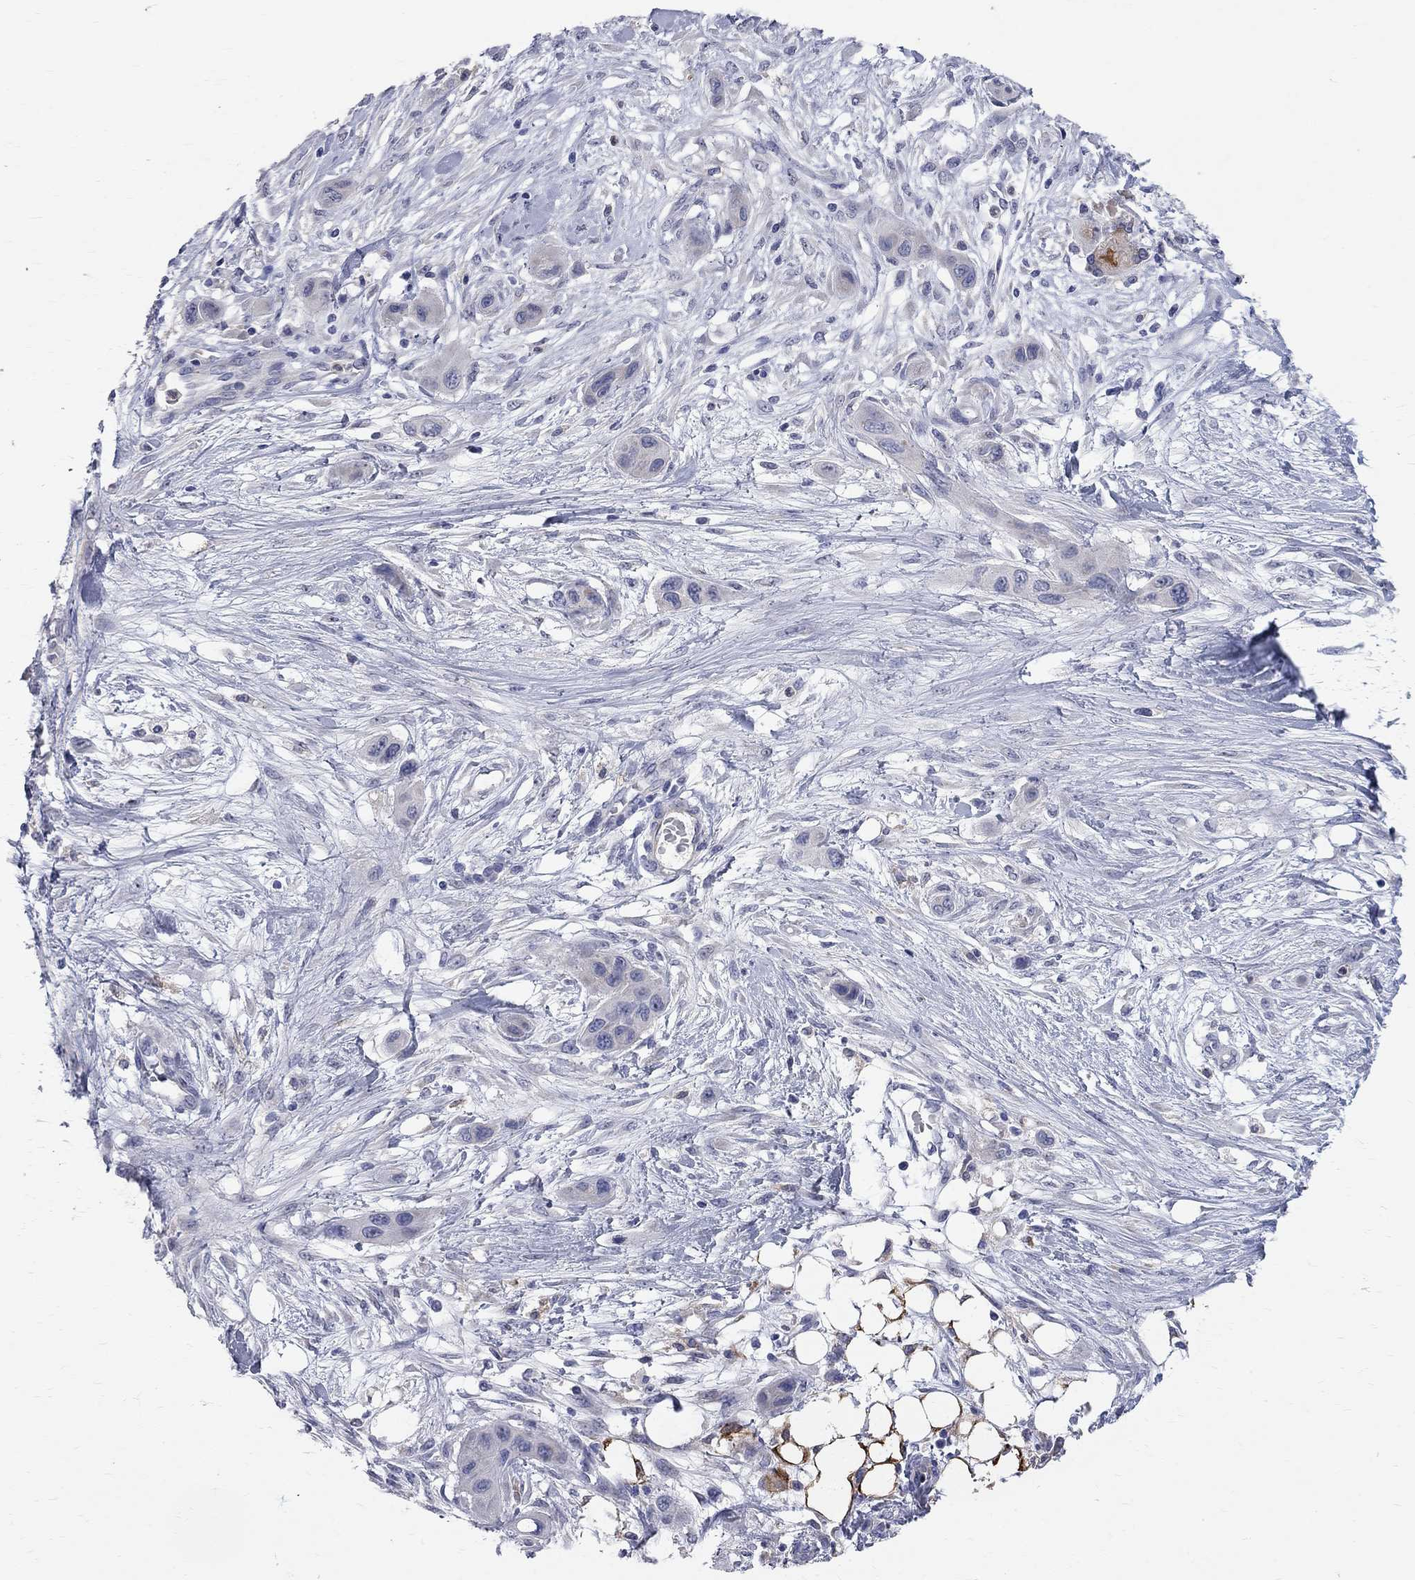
{"staining": {"intensity": "negative", "quantity": "none", "location": "none"}, "tissue": "skin cancer", "cell_type": "Tumor cells", "image_type": "cancer", "snomed": [{"axis": "morphology", "description": "Squamous cell carcinoma, NOS"}, {"axis": "topography", "description": "Skin"}], "caption": "Immunohistochemical staining of skin cancer demonstrates no significant expression in tumor cells.", "gene": "ACSL1", "patient": {"sex": "male", "age": 79}}